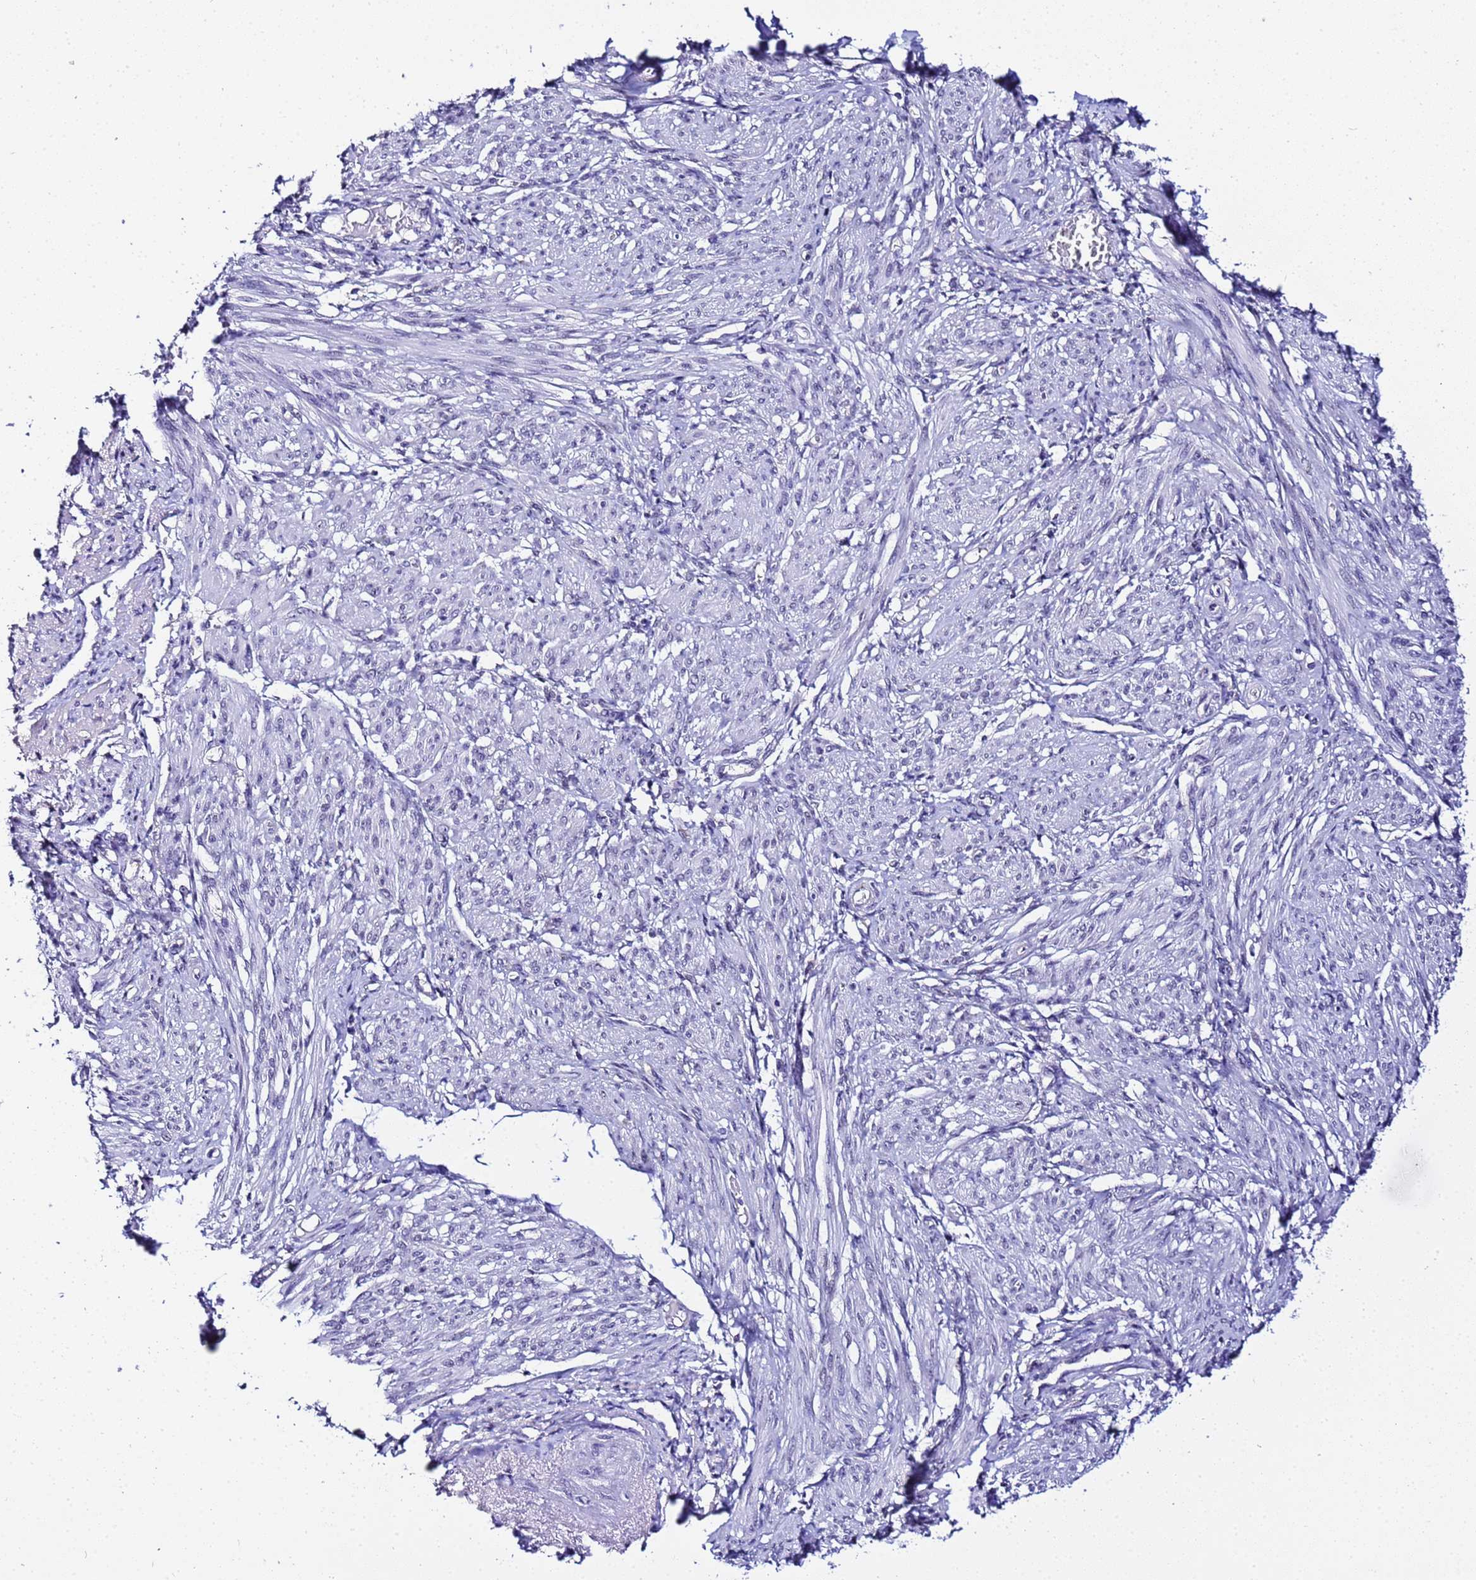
{"staining": {"intensity": "negative", "quantity": "none", "location": "none"}, "tissue": "smooth muscle", "cell_type": "Smooth muscle cells", "image_type": "normal", "snomed": [{"axis": "morphology", "description": "Normal tissue, NOS"}, {"axis": "topography", "description": "Smooth muscle"}], "caption": "Immunohistochemistry of normal smooth muscle reveals no expression in smooth muscle cells. The staining is performed using DAB (3,3'-diaminobenzidine) brown chromogen with nuclei counter-stained in using hematoxylin.", "gene": "ACTL6B", "patient": {"sex": "female", "age": 39}}